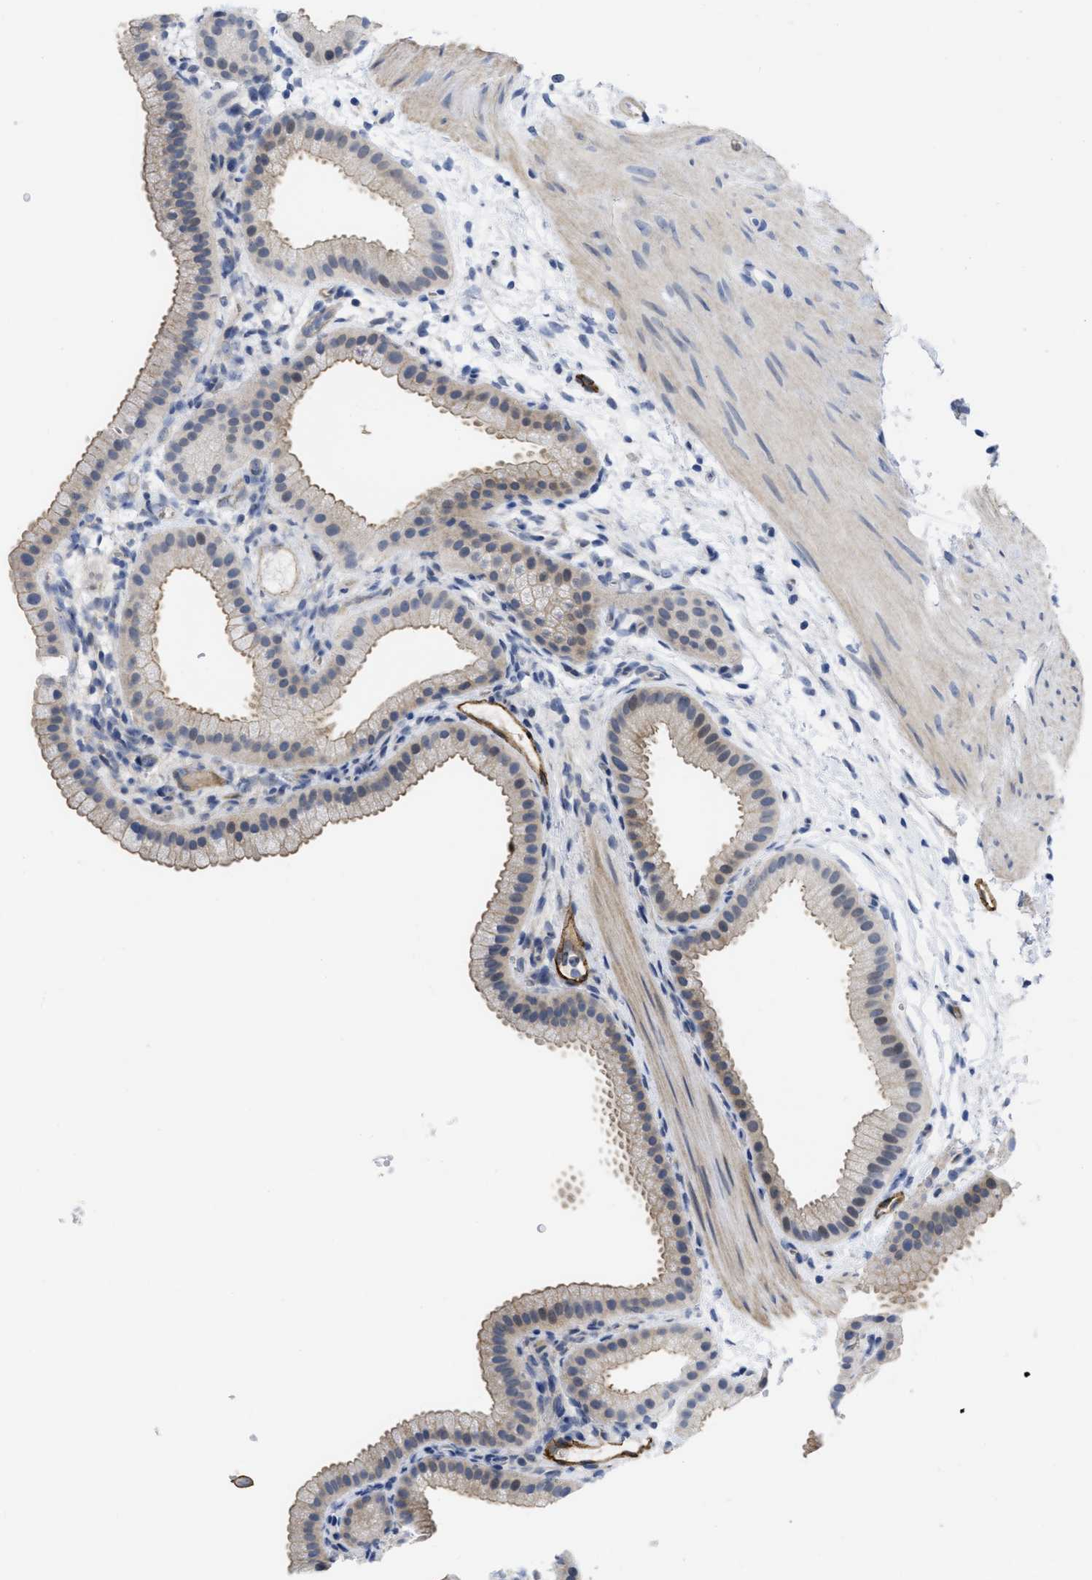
{"staining": {"intensity": "weak", "quantity": ">75%", "location": "cytoplasmic/membranous"}, "tissue": "gallbladder", "cell_type": "Glandular cells", "image_type": "normal", "snomed": [{"axis": "morphology", "description": "Normal tissue, NOS"}, {"axis": "topography", "description": "Gallbladder"}], "caption": "Immunohistochemistry (IHC) (DAB) staining of normal gallbladder demonstrates weak cytoplasmic/membranous protein positivity in about >75% of glandular cells. (DAB (3,3'-diaminobenzidine) IHC, brown staining for protein, blue staining for nuclei).", "gene": "ACKR1", "patient": {"sex": "female", "age": 64}}